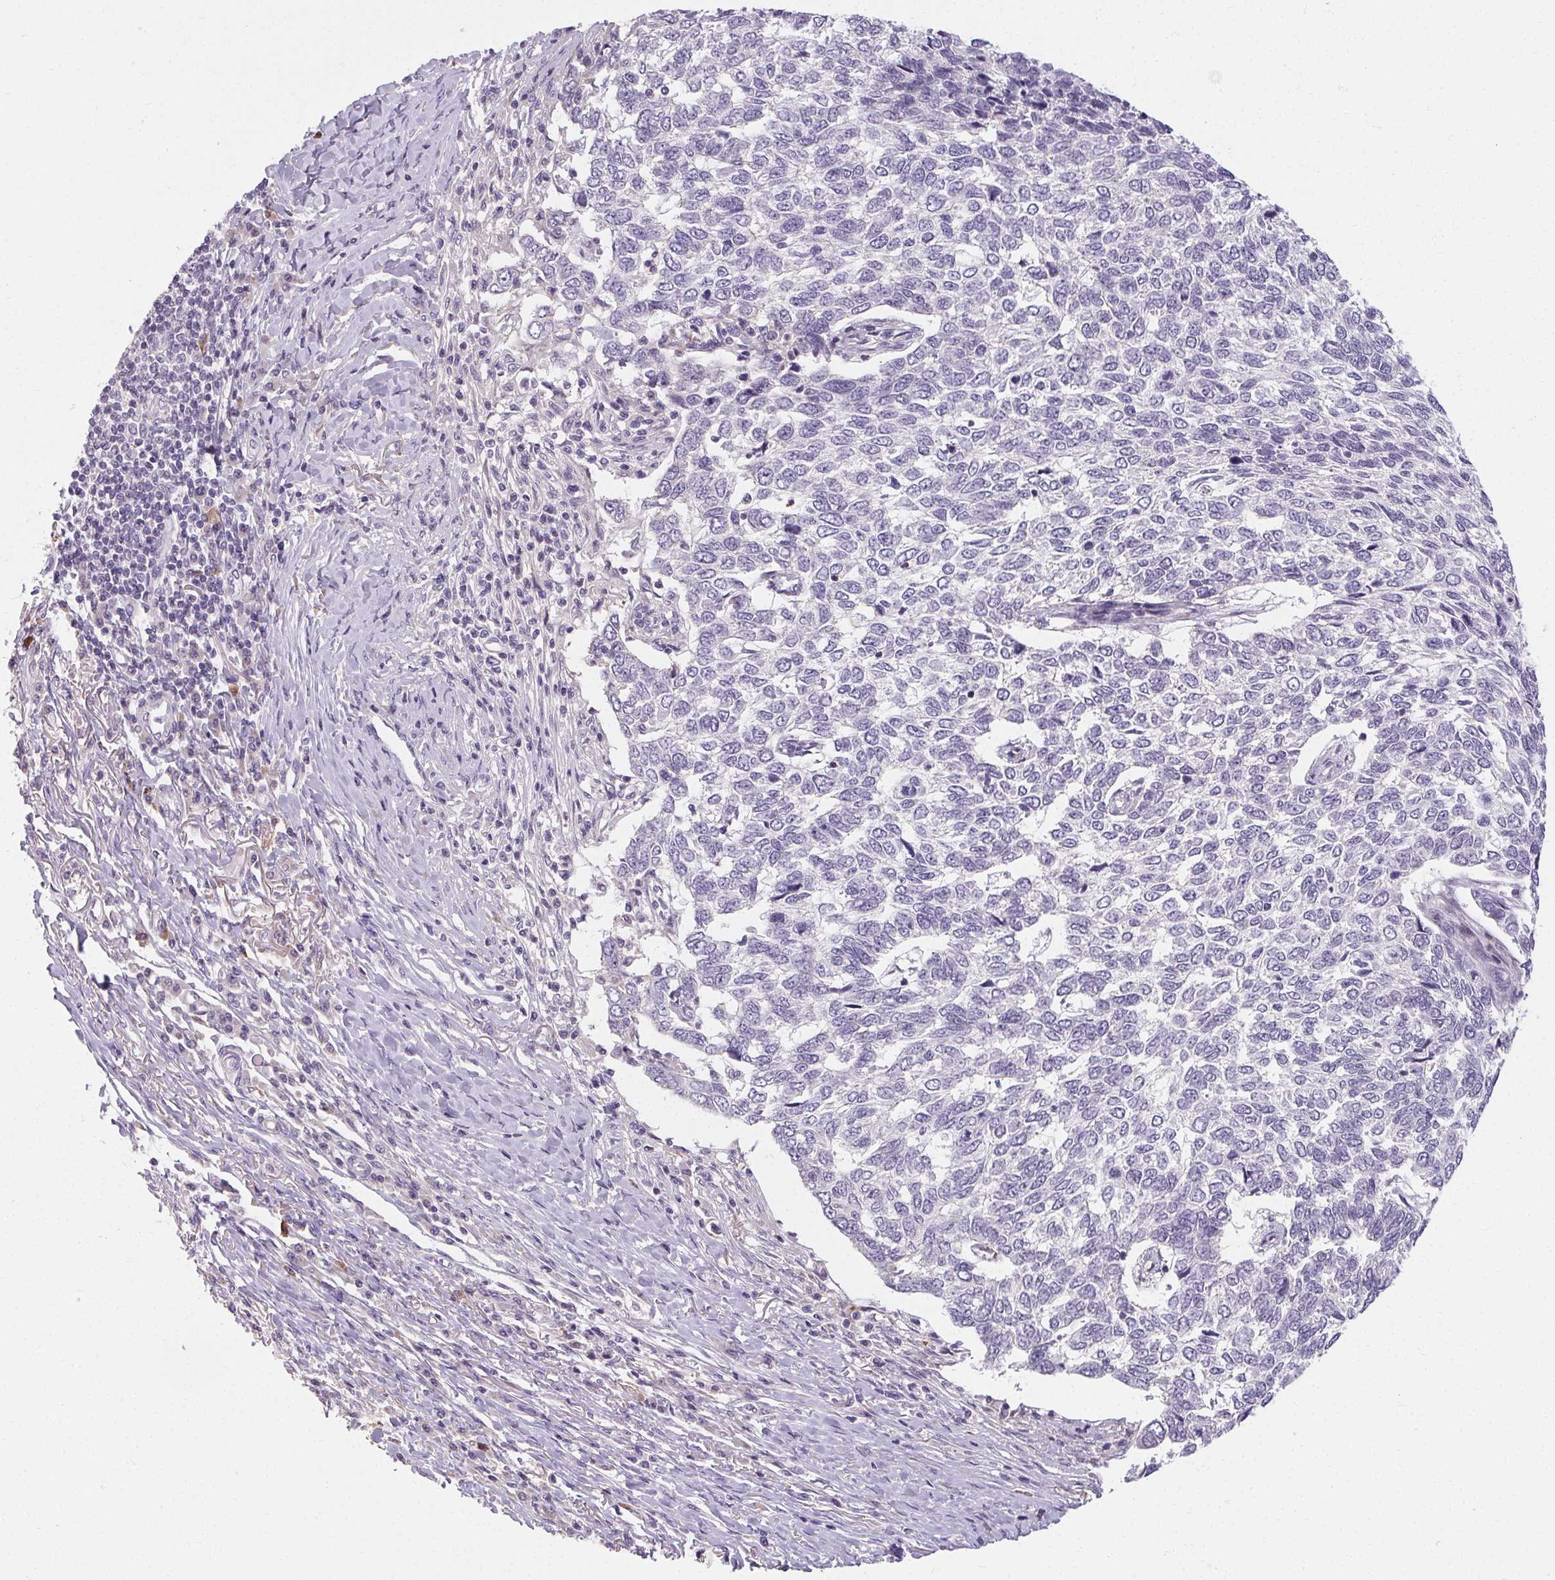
{"staining": {"intensity": "negative", "quantity": "none", "location": "none"}, "tissue": "skin cancer", "cell_type": "Tumor cells", "image_type": "cancer", "snomed": [{"axis": "morphology", "description": "Basal cell carcinoma"}, {"axis": "topography", "description": "Skin"}], "caption": "IHC histopathology image of neoplastic tissue: basal cell carcinoma (skin) stained with DAB exhibits no significant protein positivity in tumor cells.", "gene": "TMEM52B", "patient": {"sex": "female", "age": 65}}